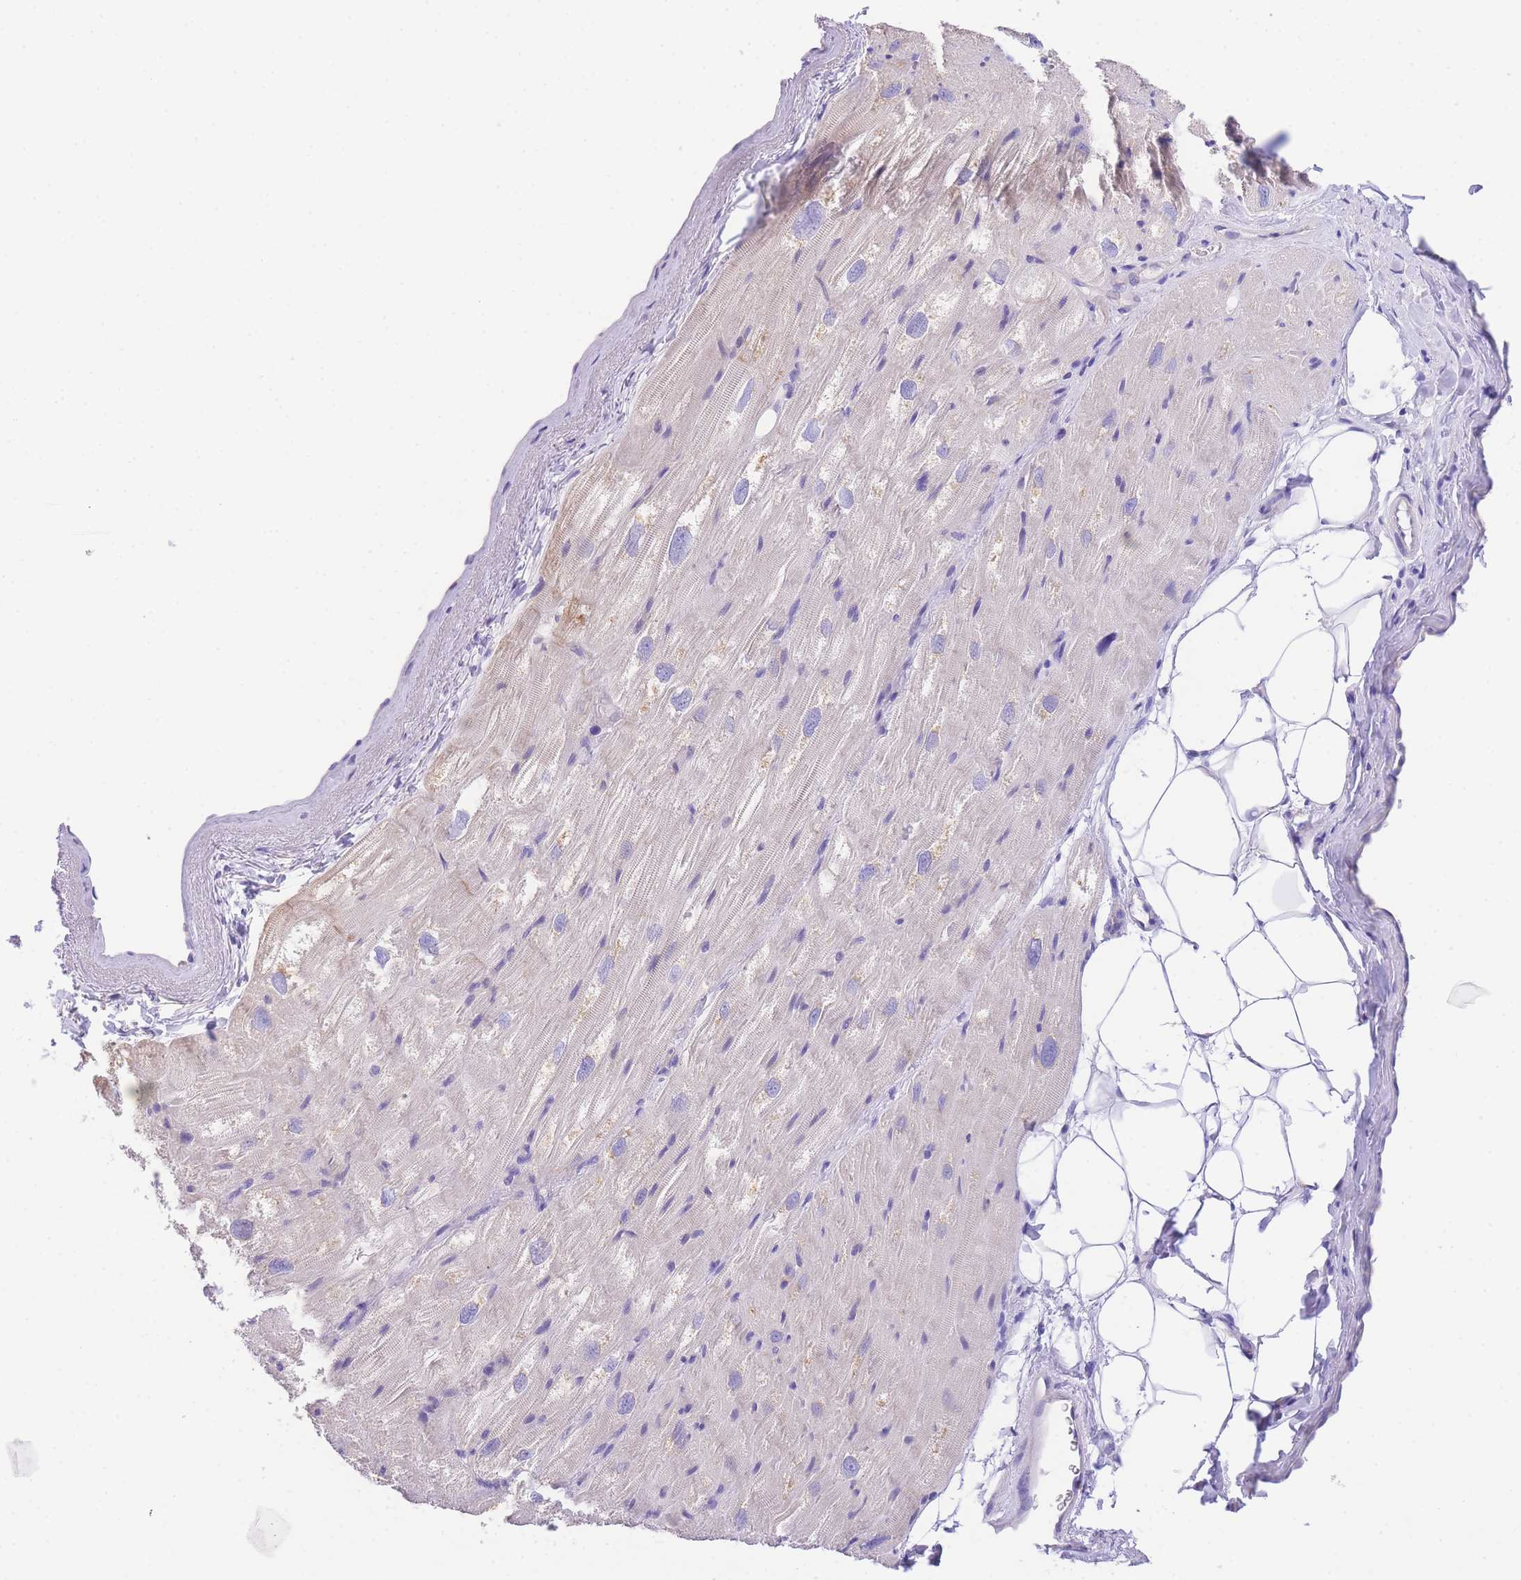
{"staining": {"intensity": "negative", "quantity": "none", "location": "none"}, "tissue": "heart muscle", "cell_type": "Cardiomyocytes", "image_type": "normal", "snomed": [{"axis": "morphology", "description": "Normal tissue, NOS"}, {"axis": "topography", "description": "Heart"}], "caption": "Heart muscle stained for a protein using immunohistochemistry shows no staining cardiomyocytes.", "gene": "EPN2", "patient": {"sex": "male", "age": 50}}